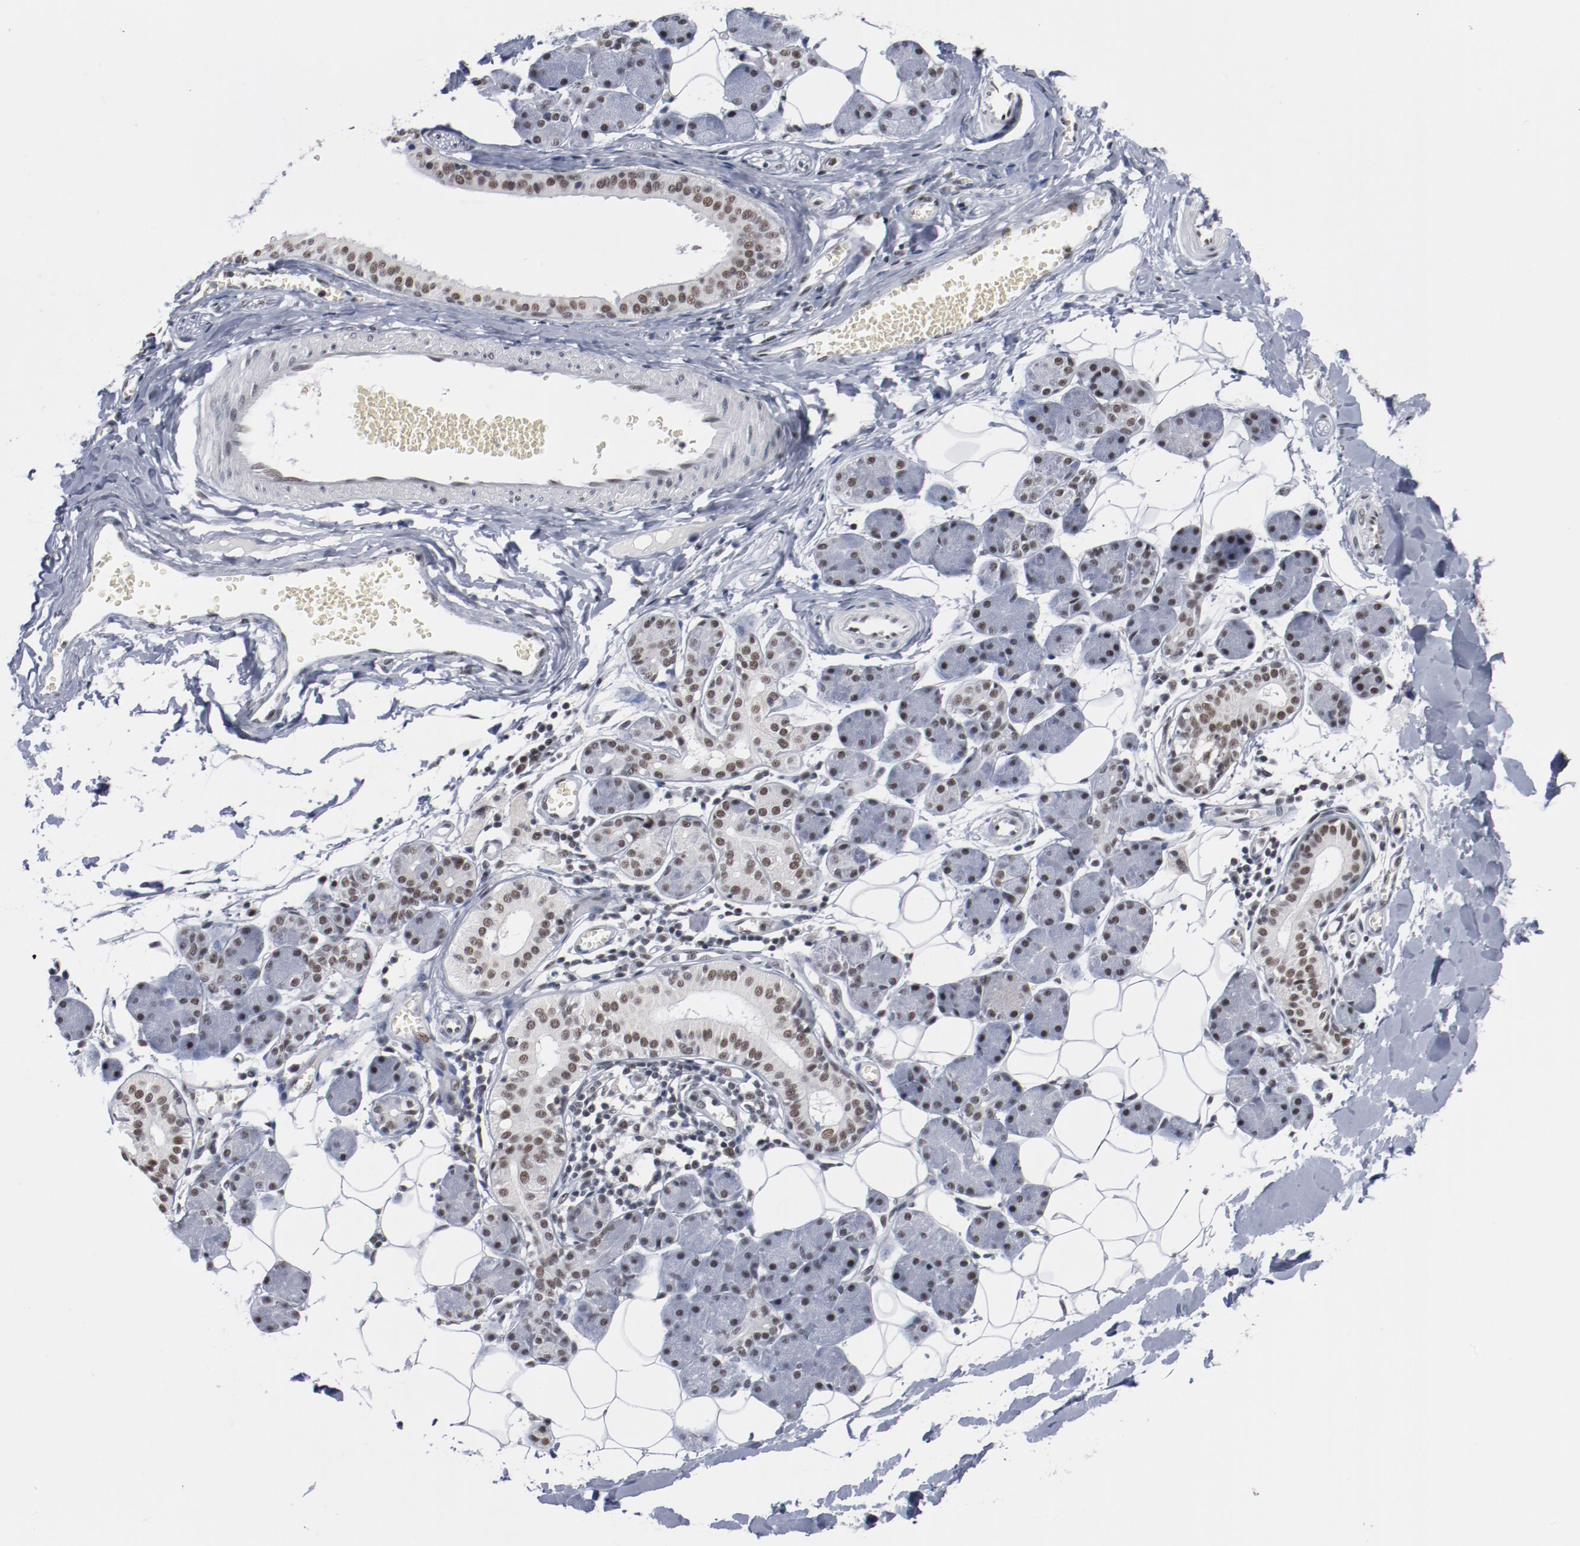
{"staining": {"intensity": "moderate", "quantity": ">75%", "location": "nuclear"}, "tissue": "salivary gland", "cell_type": "Glandular cells", "image_type": "normal", "snomed": [{"axis": "morphology", "description": "Normal tissue, NOS"}, {"axis": "morphology", "description": "Adenoma, NOS"}, {"axis": "topography", "description": "Salivary gland"}], "caption": "Protein staining by IHC displays moderate nuclear staining in about >75% of glandular cells in unremarkable salivary gland. (Brightfield microscopy of DAB IHC at high magnification).", "gene": "BUB3", "patient": {"sex": "female", "age": 32}}